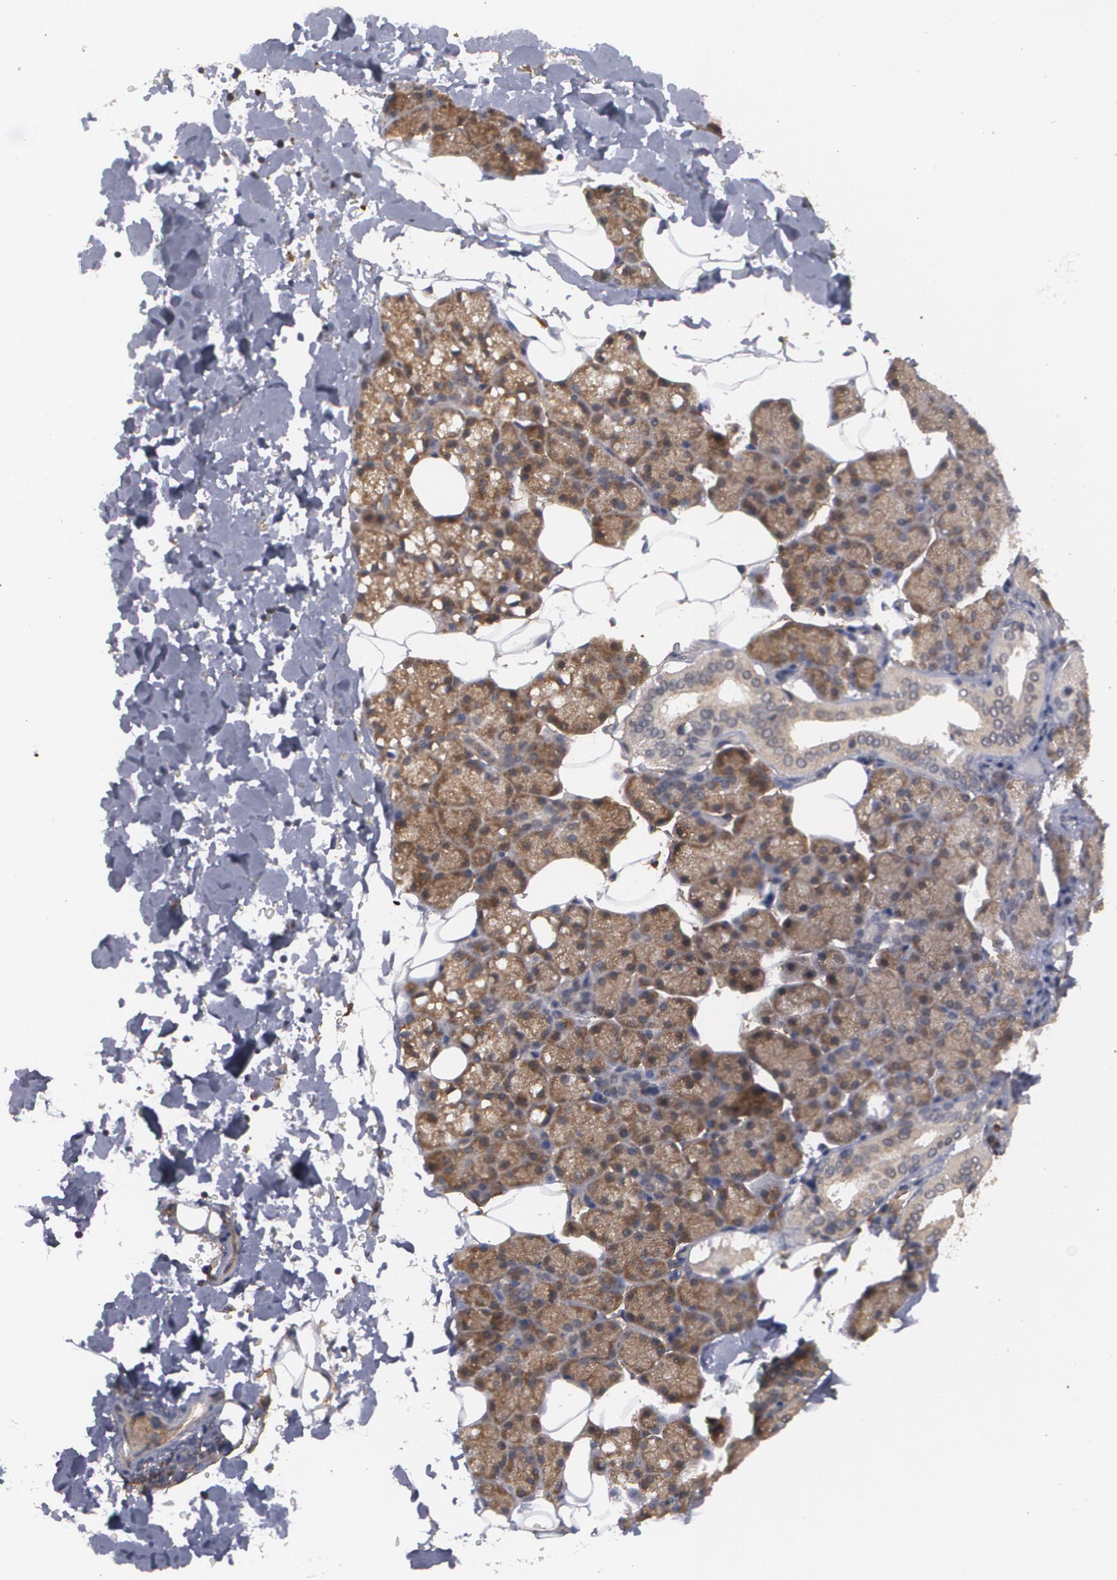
{"staining": {"intensity": "weak", "quantity": ">75%", "location": "cytoplasmic/membranous"}, "tissue": "salivary gland", "cell_type": "Glandular cells", "image_type": "normal", "snomed": [{"axis": "morphology", "description": "Normal tissue, NOS"}, {"axis": "topography", "description": "Lymph node"}, {"axis": "topography", "description": "Salivary gland"}], "caption": "Protein staining shows weak cytoplasmic/membranous expression in about >75% of glandular cells in unremarkable salivary gland.", "gene": "BMP6", "patient": {"sex": "male", "age": 8}}